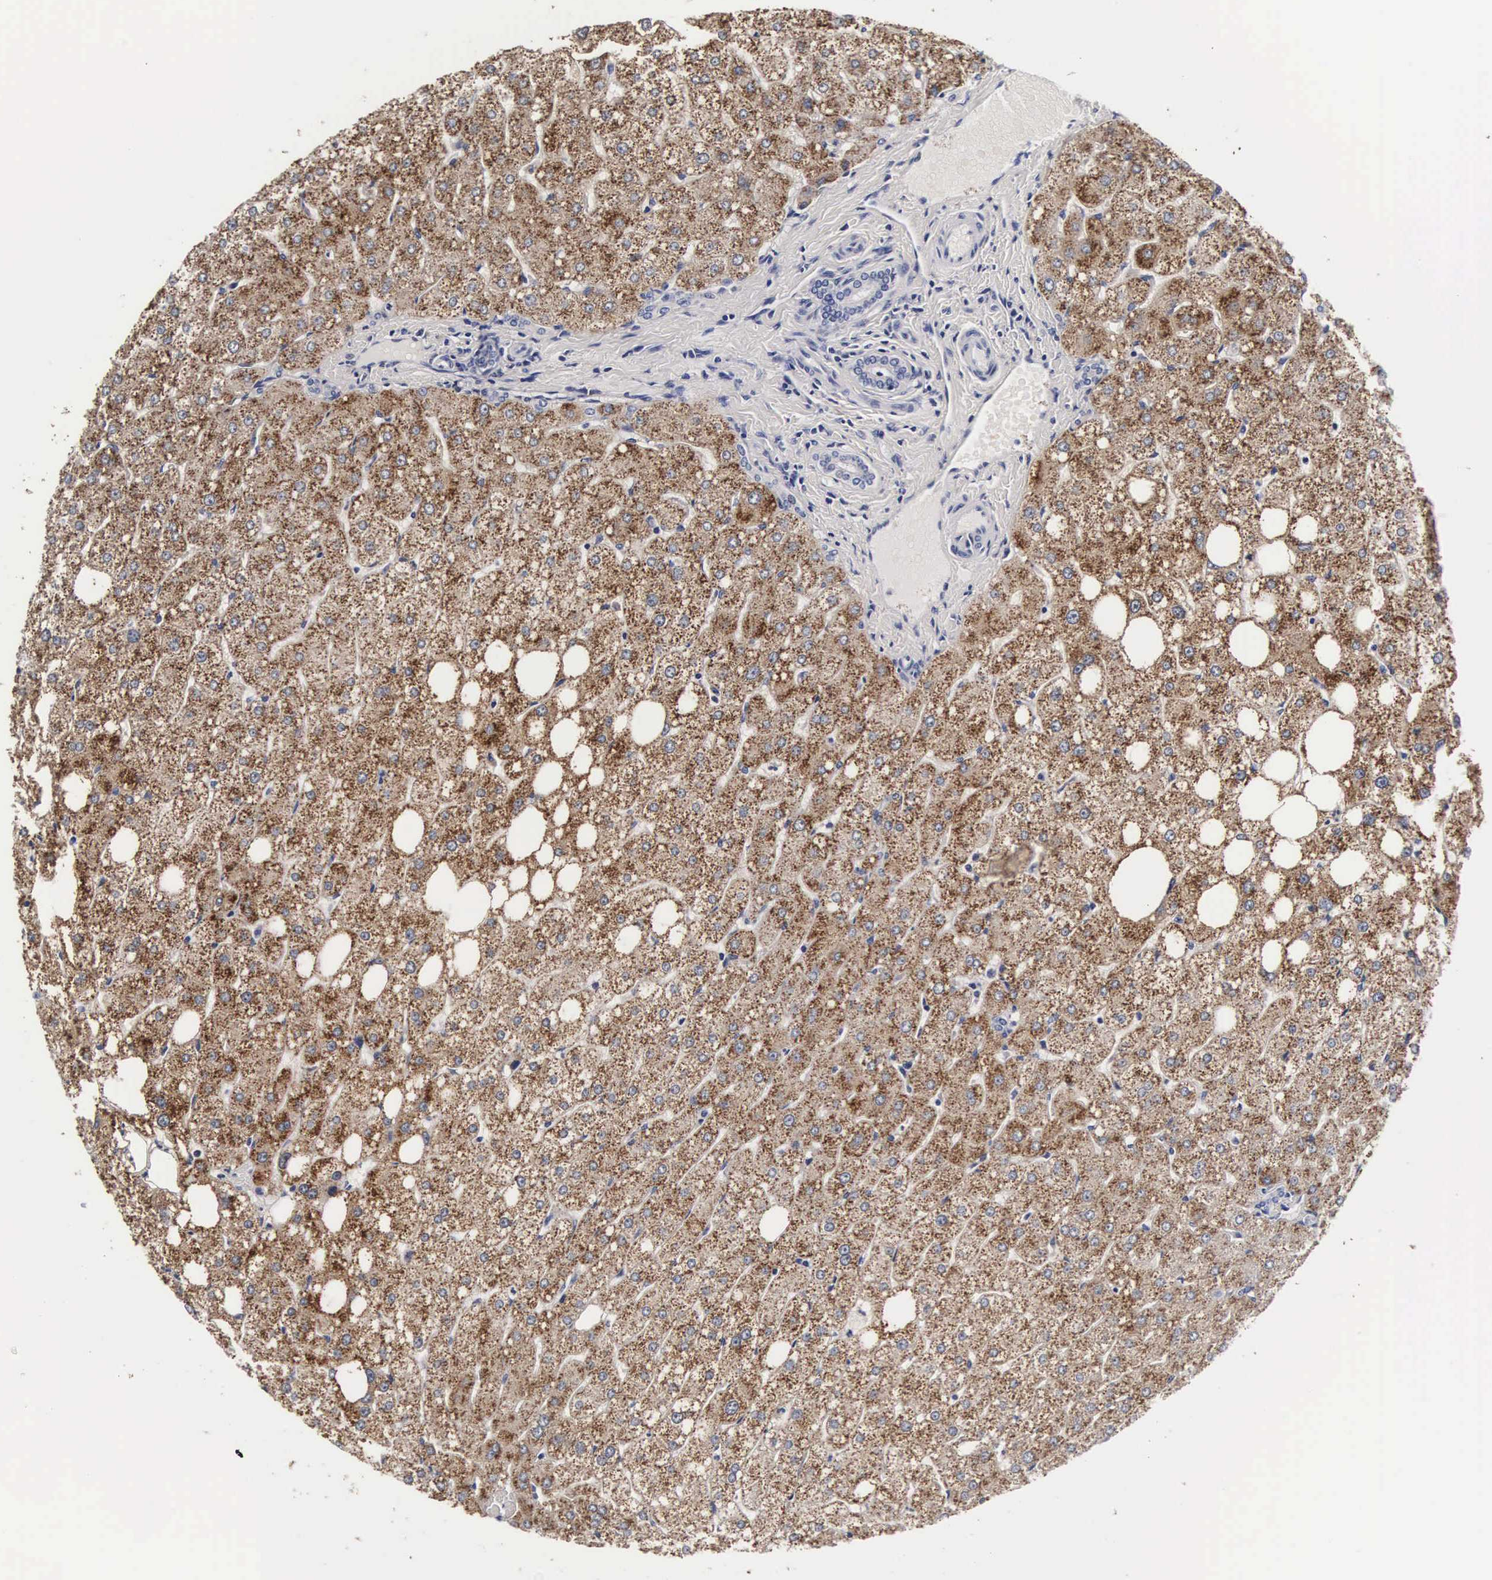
{"staining": {"intensity": "negative", "quantity": "none", "location": "none"}, "tissue": "liver", "cell_type": "Cholangiocytes", "image_type": "normal", "snomed": [{"axis": "morphology", "description": "Normal tissue, NOS"}, {"axis": "topography", "description": "Liver"}], "caption": "Cholangiocytes show no significant staining in unremarkable liver. (Brightfield microscopy of DAB immunohistochemistry (IHC) at high magnification).", "gene": "RNASE6", "patient": {"sex": "male", "age": 35}}